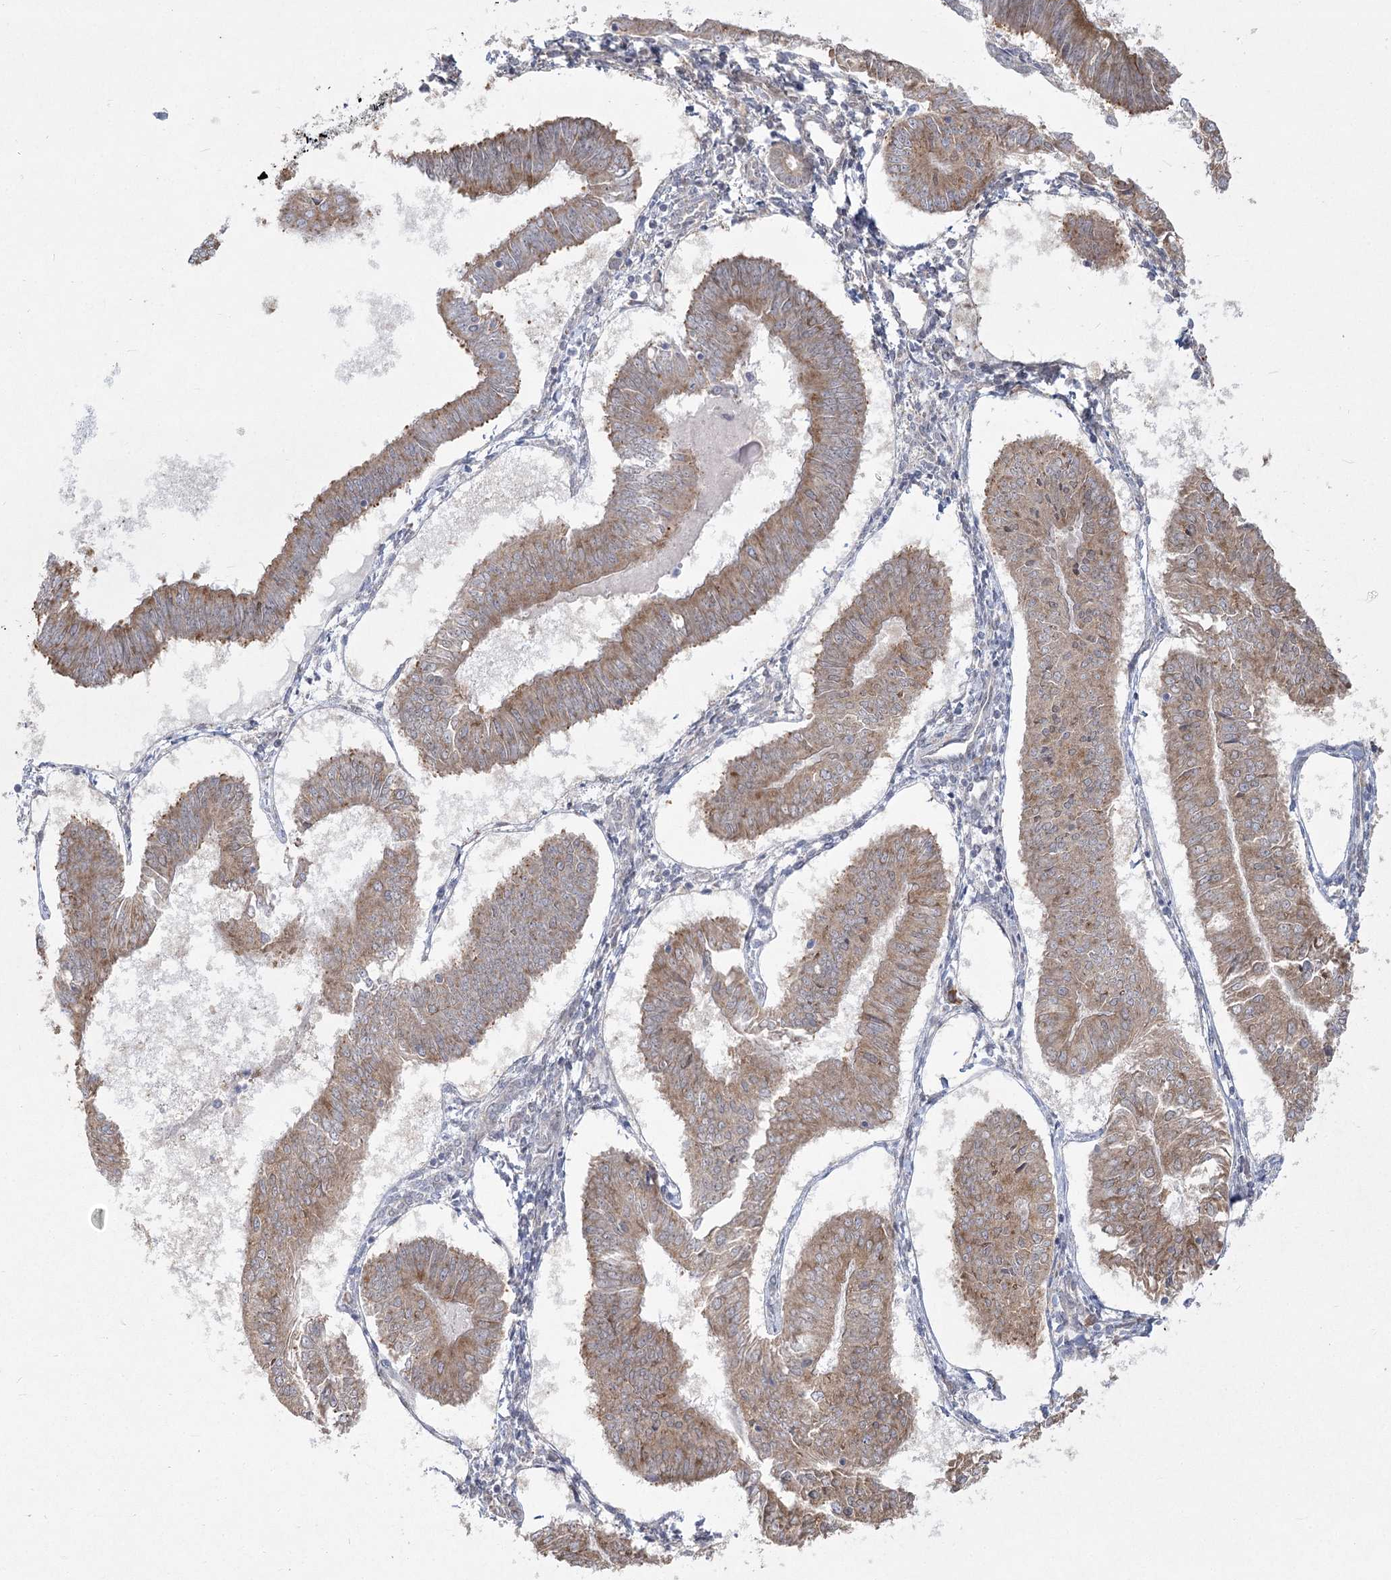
{"staining": {"intensity": "moderate", "quantity": ">75%", "location": "cytoplasmic/membranous"}, "tissue": "endometrial cancer", "cell_type": "Tumor cells", "image_type": "cancer", "snomed": [{"axis": "morphology", "description": "Adenocarcinoma, NOS"}, {"axis": "topography", "description": "Endometrium"}], "caption": "Immunohistochemistry of endometrial adenocarcinoma displays medium levels of moderate cytoplasmic/membranous expression in about >75% of tumor cells.", "gene": "CAMTA1", "patient": {"sex": "female", "age": 58}}